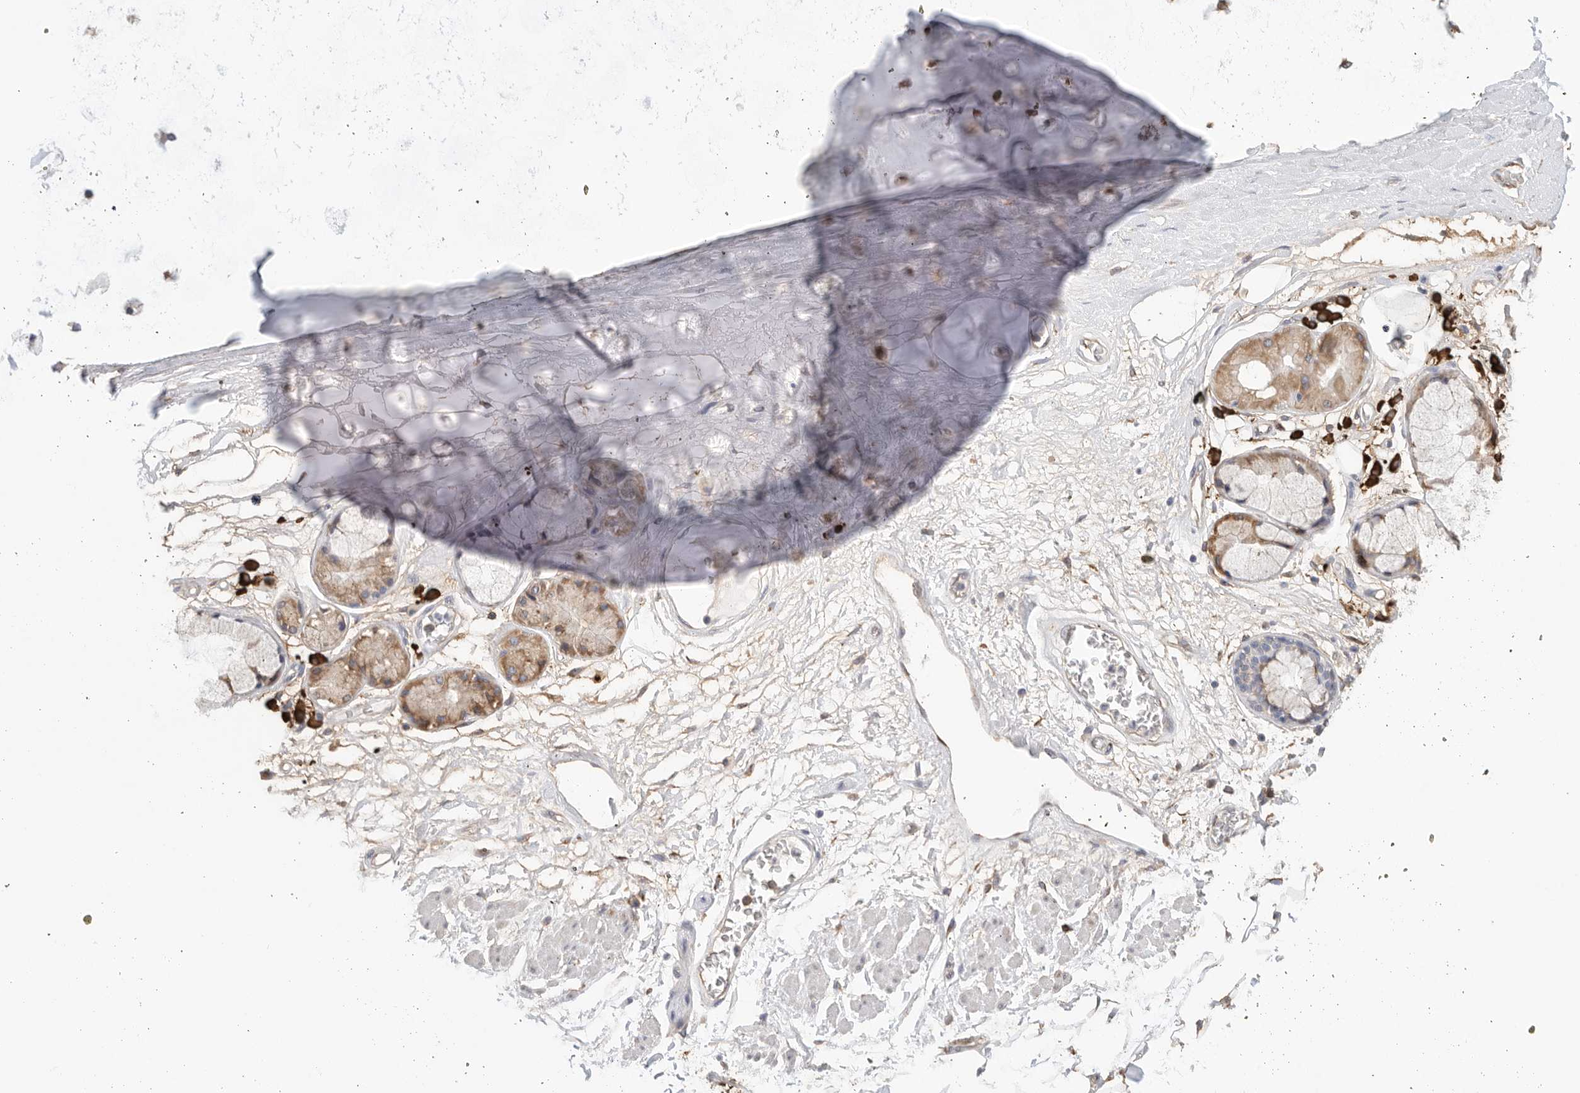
{"staining": {"intensity": "moderate", "quantity": "<25%", "location": "cytoplasmic/membranous"}, "tissue": "adipose tissue", "cell_type": "Adipocytes", "image_type": "normal", "snomed": [{"axis": "morphology", "description": "Normal tissue, NOS"}, {"axis": "topography", "description": "Bronchus"}], "caption": "The immunohistochemical stain highlights moderate cytoplasmic/membranous expression in adipocytes of unremarkable adipose tissue.", "gene": "BLOC1S5", "patient": {"sex": "male", "age": 66}}